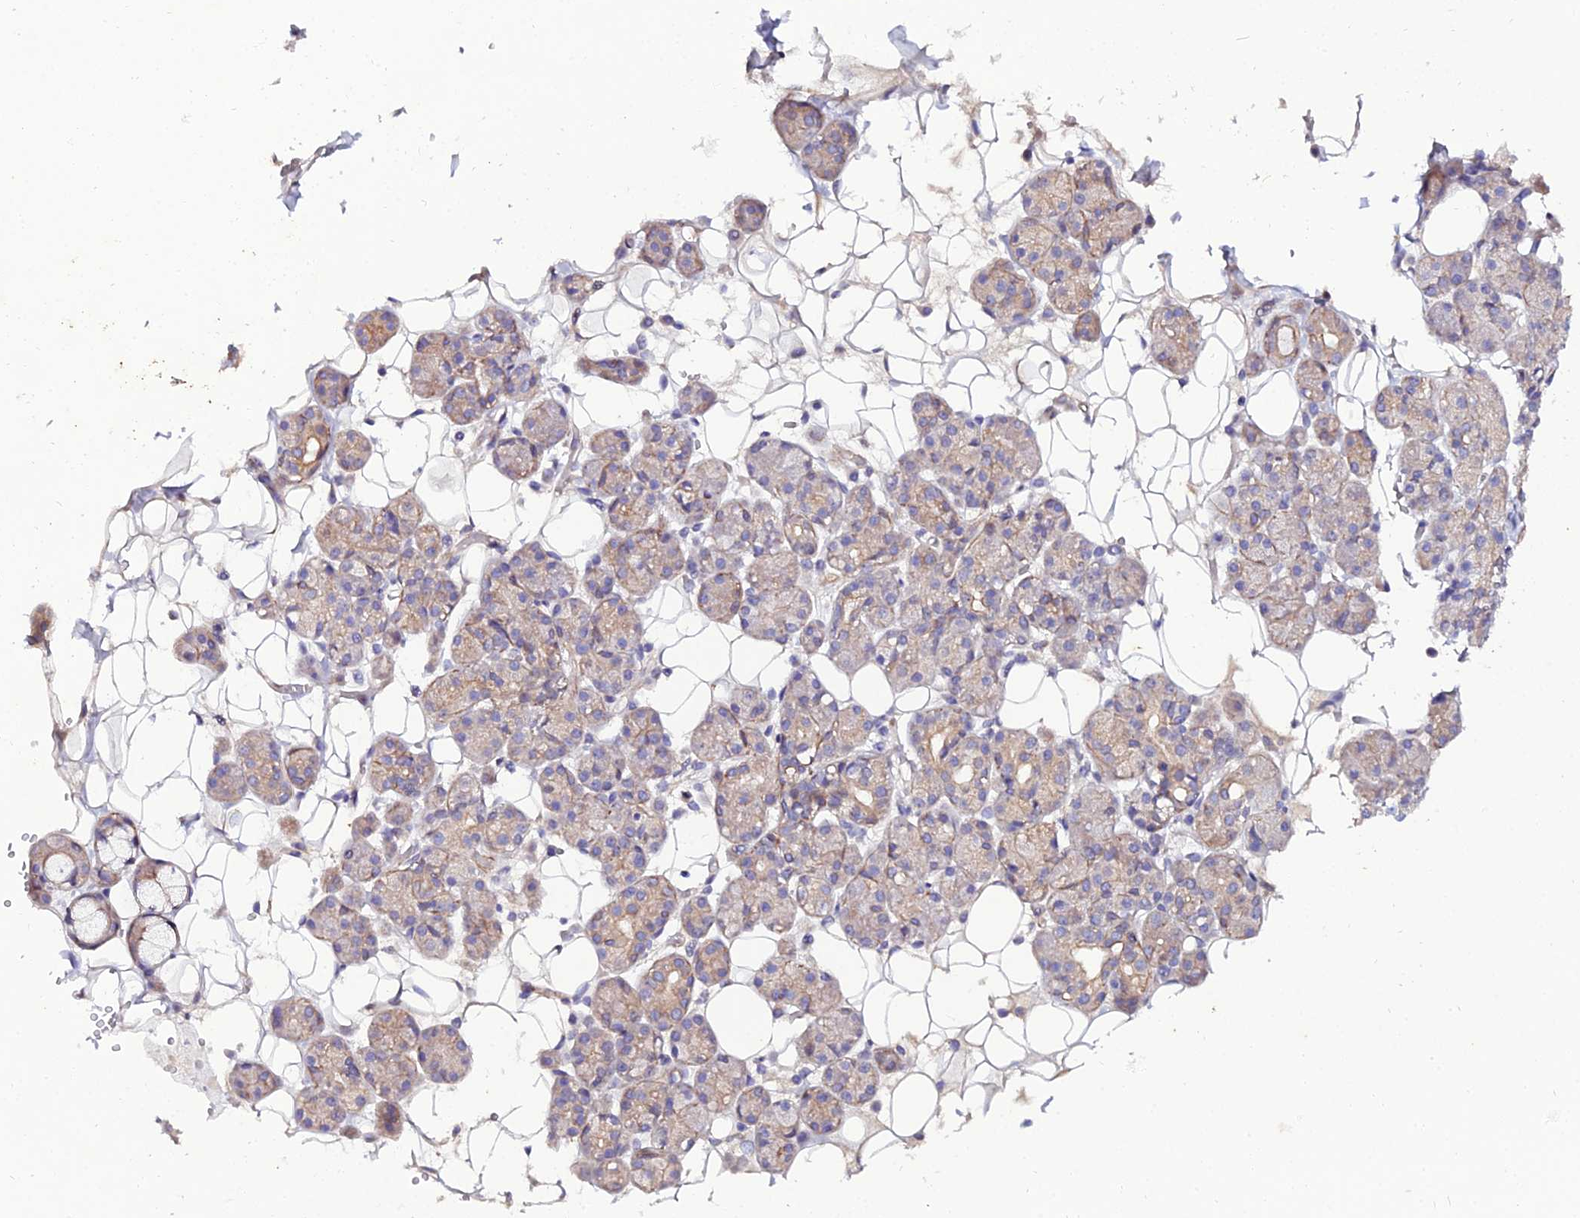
{"staining": {"intensity": "weak", "quantity": "25%-75%", "location": "cytoplasmic/membranous"}, "tissue": "salivary gland", "cell_type": "Glandular cells", "image_type": "normal", "snomed": [{"axis": "morphology", "description": "Normal tissue, NOS"}, {"axis": "topography", "description": "Salivary gland"}], "caption": "Weak cytoplasmic/membranous staining for a protein is present in about 25%-75% of glandular cells of unremarkable salivary gland using IHC.", "gene": "ARL6IP1", "patient": {"sex": "male", "age": 63}}